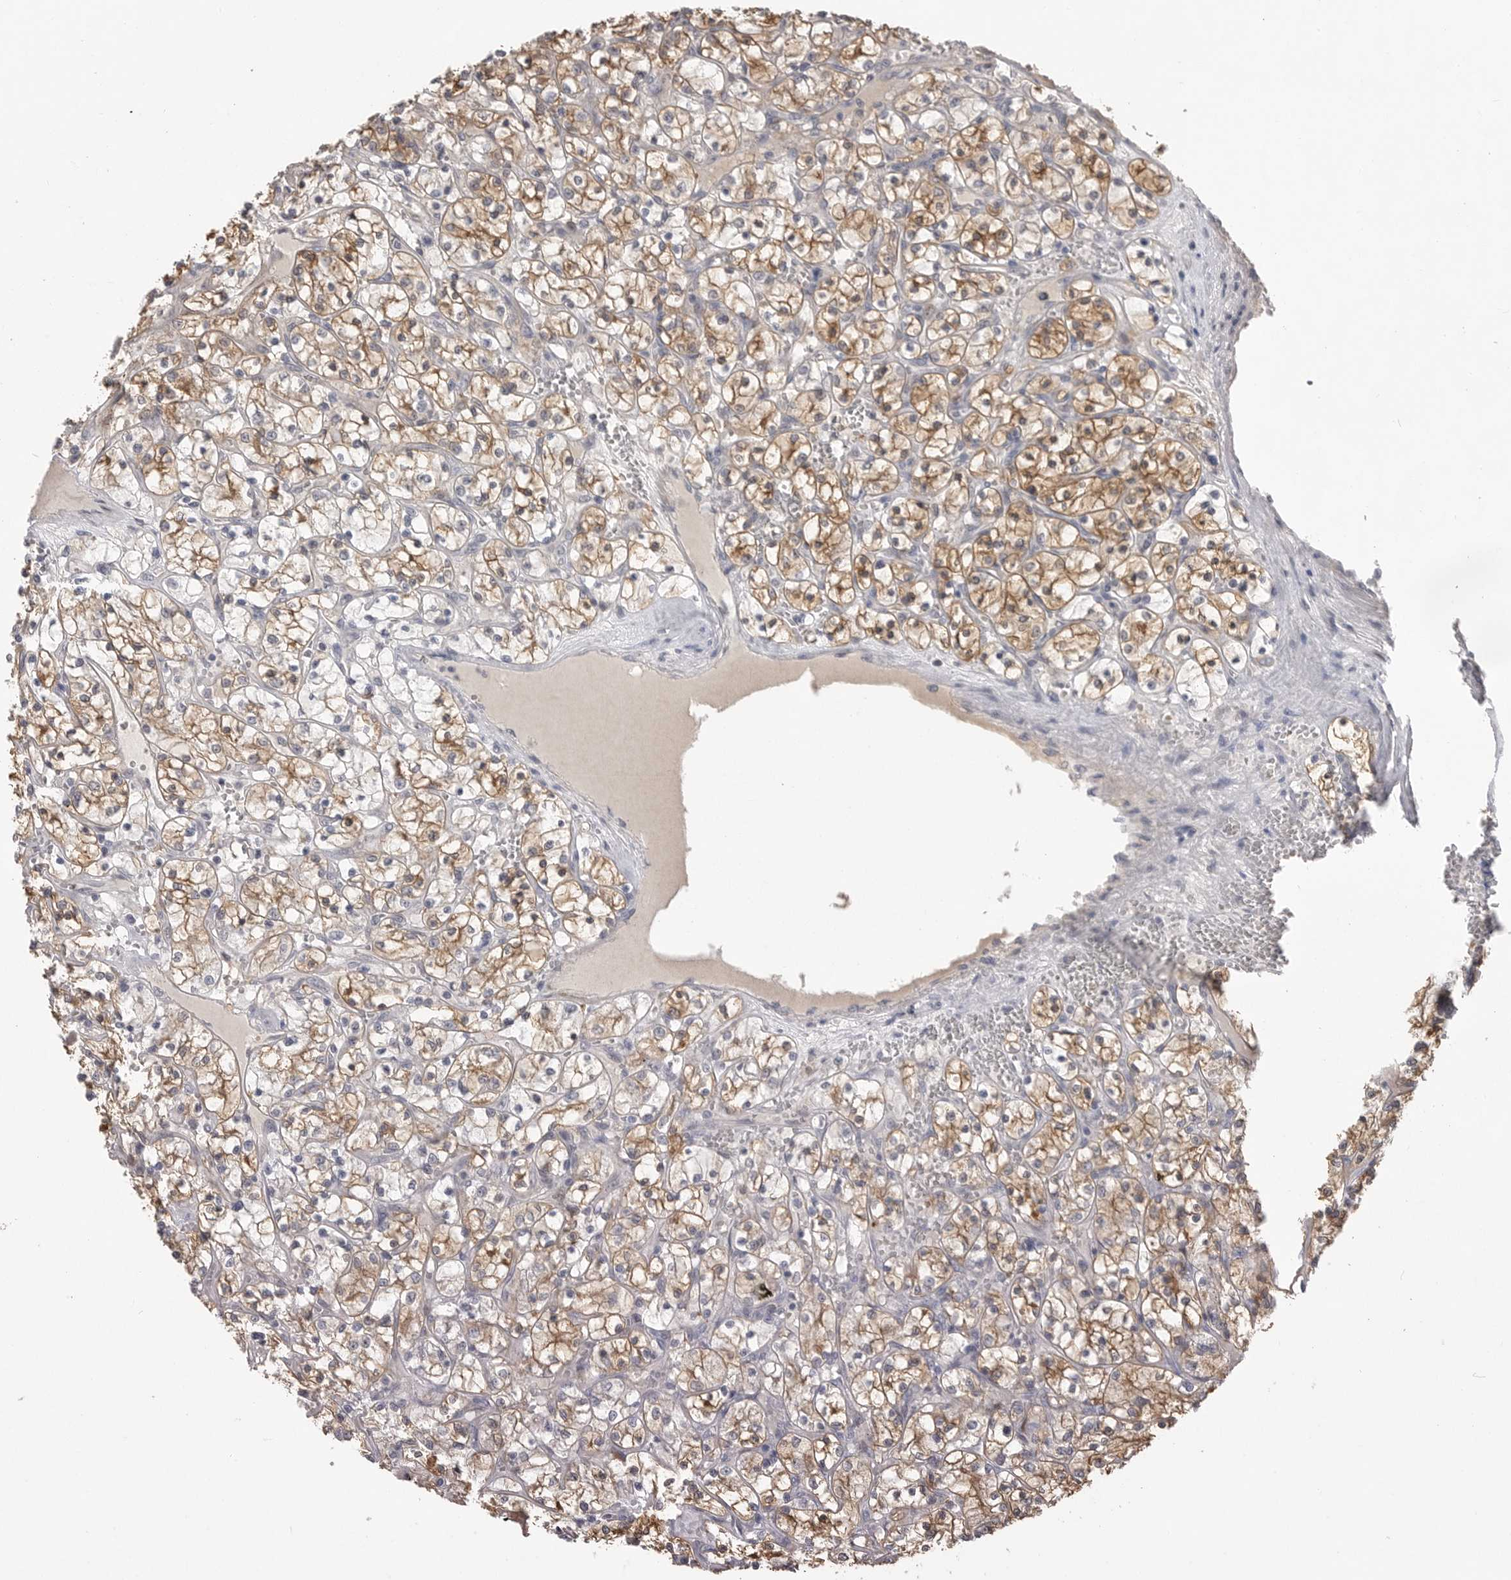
{"staining": {"intensity": "moderate", "quantity": ">75%", "location": "cytoplasmic/membranous"}, "tissue": "renal cancer", "cell_type": "Tumor cells", "image_type": "cancer", "snomed": [{"axis": "morphology", "description": "Adenocarcinoma, NOS"}, {"axis": "topography", "description": "Kidney"}], "caption": "This image exhibits IHC staining of human renal cancer, with medium moderate cytoplasmic/membranous expression in approximately >75% of tumor cells.", "gene": "PLEKHF1", "patient": {"sex": "female", "age": 69}}